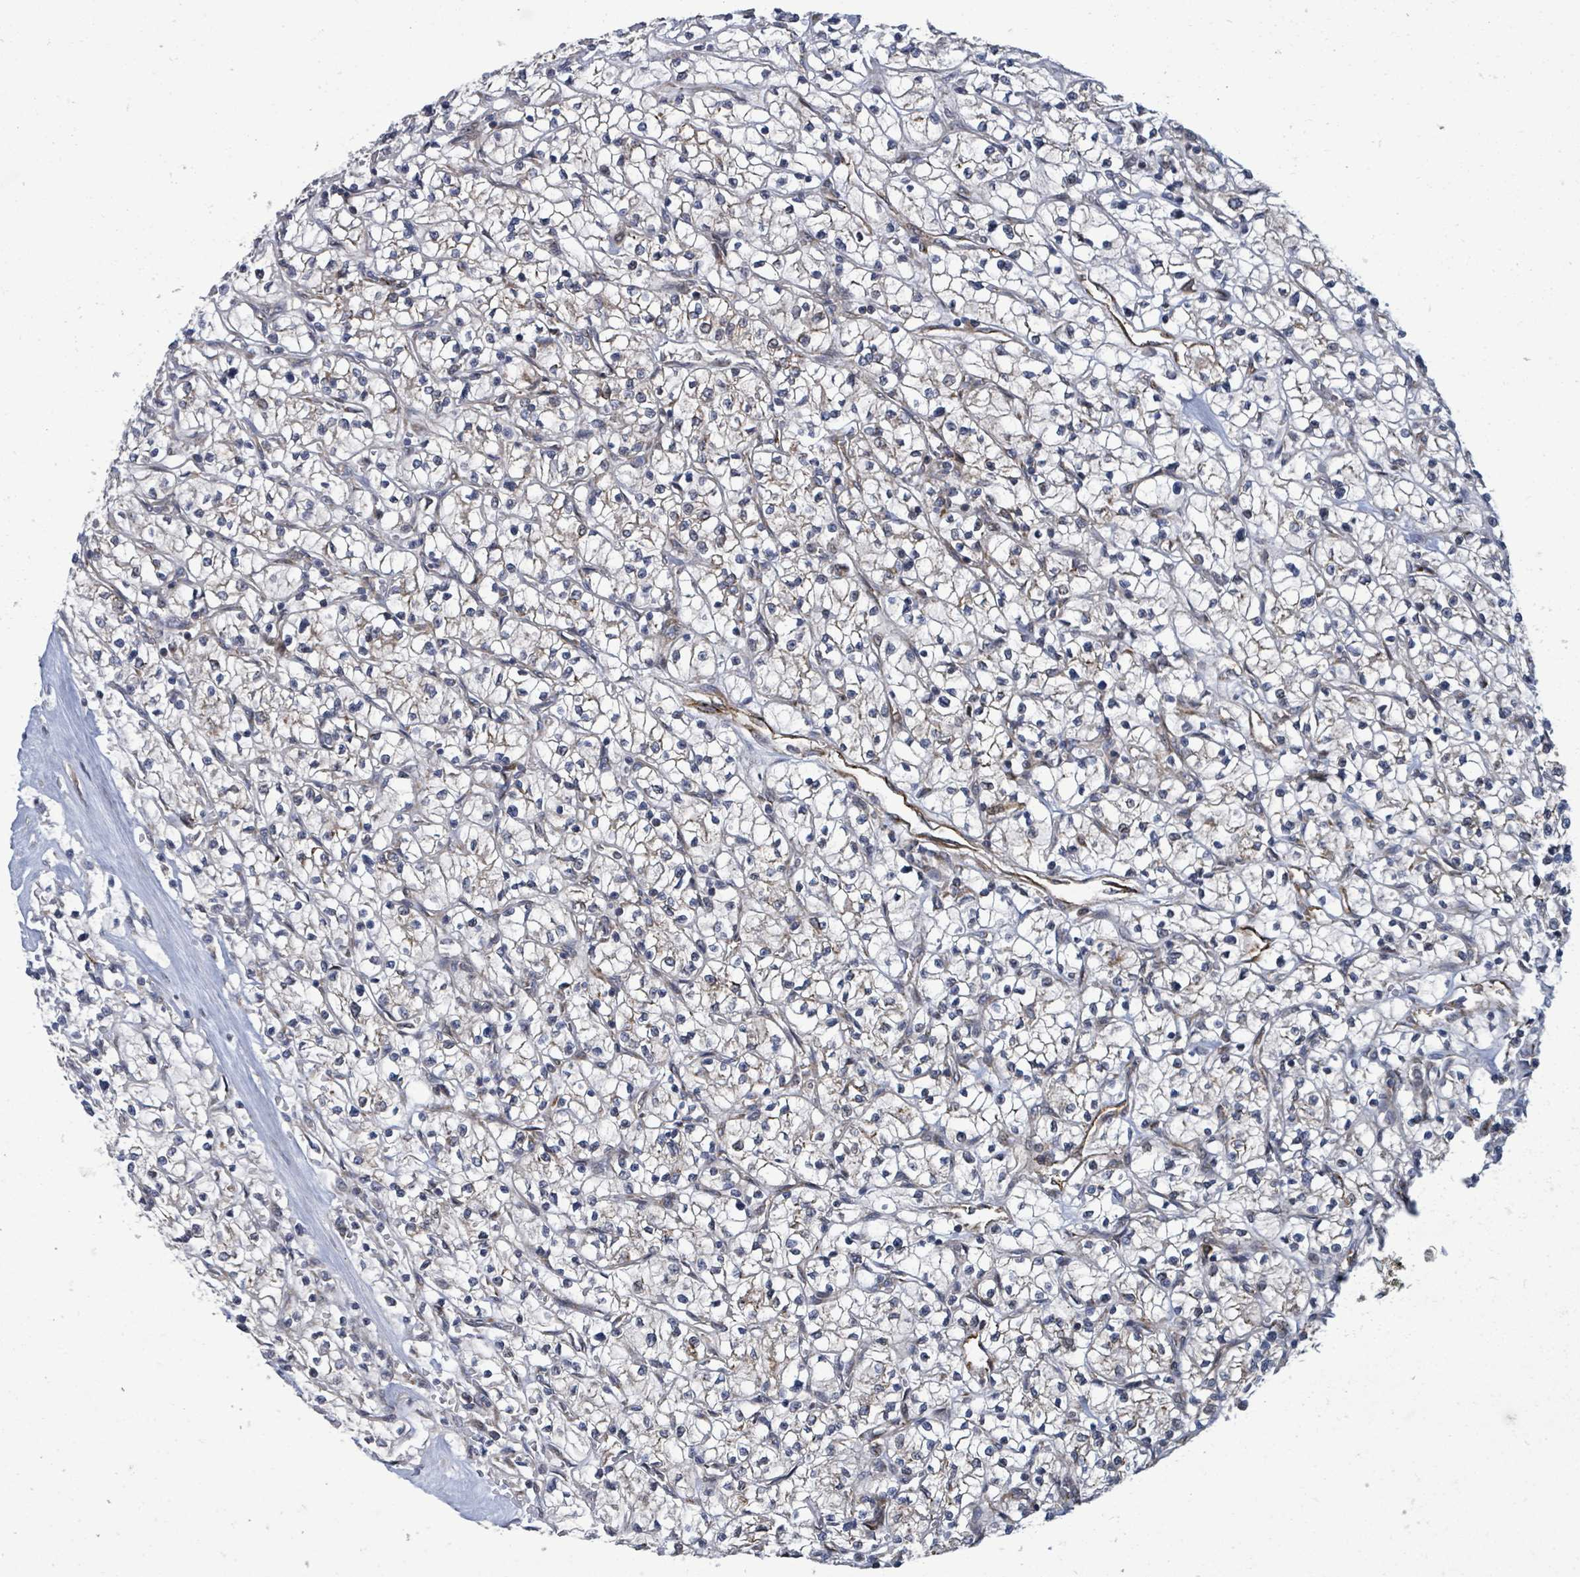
{"staining": {"intensity": "negative", "quantity": "none", "location": "none"}, "tissue": "renal cancer", "cell_type": "Tumor cells", "image_type": "cancer", "snomed": [{"axis": "morphology", "description": "Adenocarcinoma, NOS"}, {"axis": "topography", "description": "Kidney"}], "caption": "Tumor cells are negative for protein expression in human renal cancer.", "gene": "NOMO1", "patient": {"sex": "female", "age": 64}}